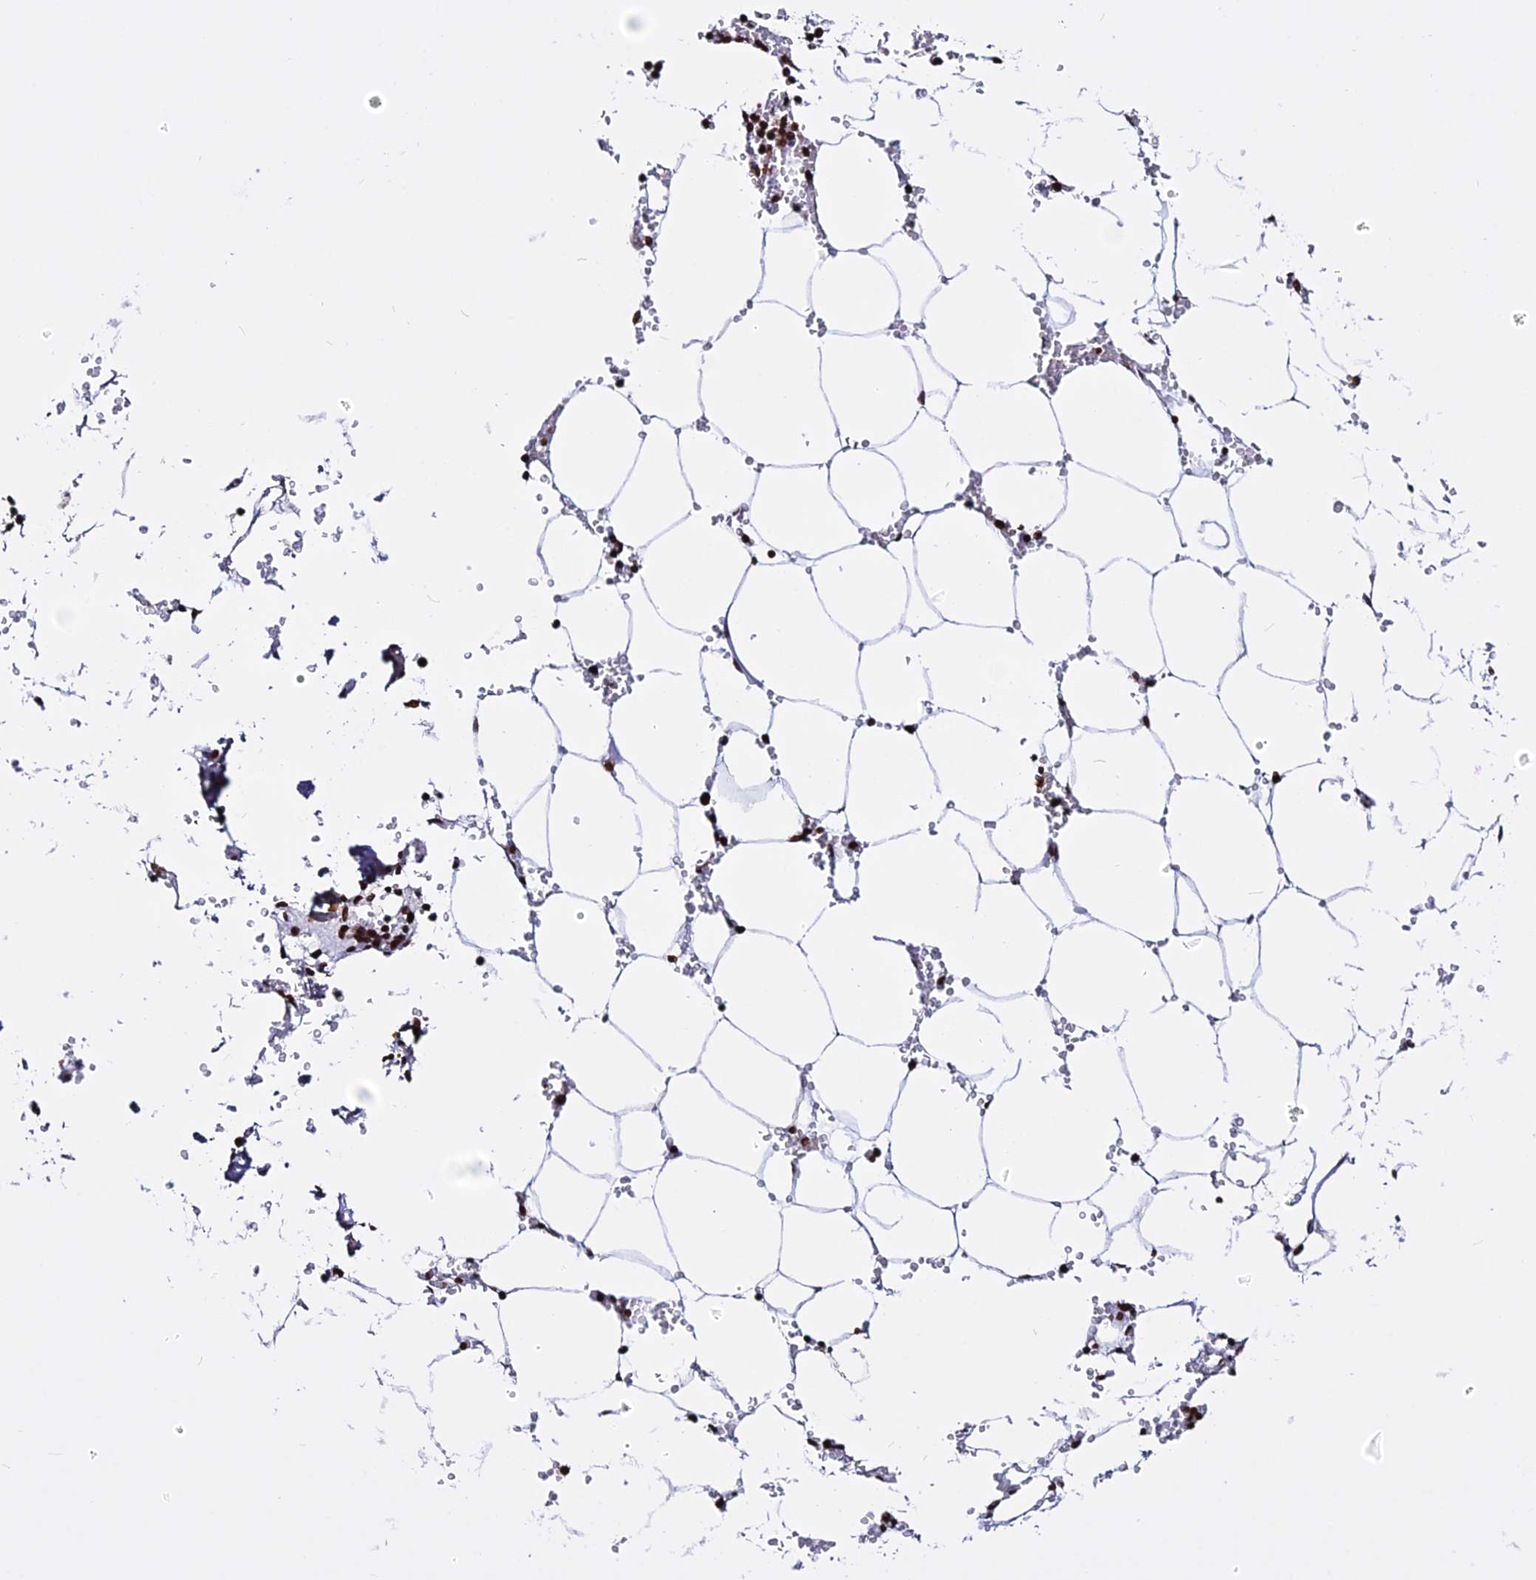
{"staining": {"intensity": "strong", "quantity": ">75%", "location": "nuclear"}, "tissue": "bone marrow", "cell_type": "Hematopoietic cells", "image_type": "normal", "snomed": [{"axis": "morphology", "description": "Normal tissue, NOS"}, {"axis": "topography", "description": "Bone marrow"}], "caption": "Approximately >75% of hematopoietic cells in unremarkable bone marrow exhibit strong nuclear protein staining as visualized by brown immunohistochemical staining.", "gene": "ENSG00000282988", "patient": {"sex": "male", "age": 70}}